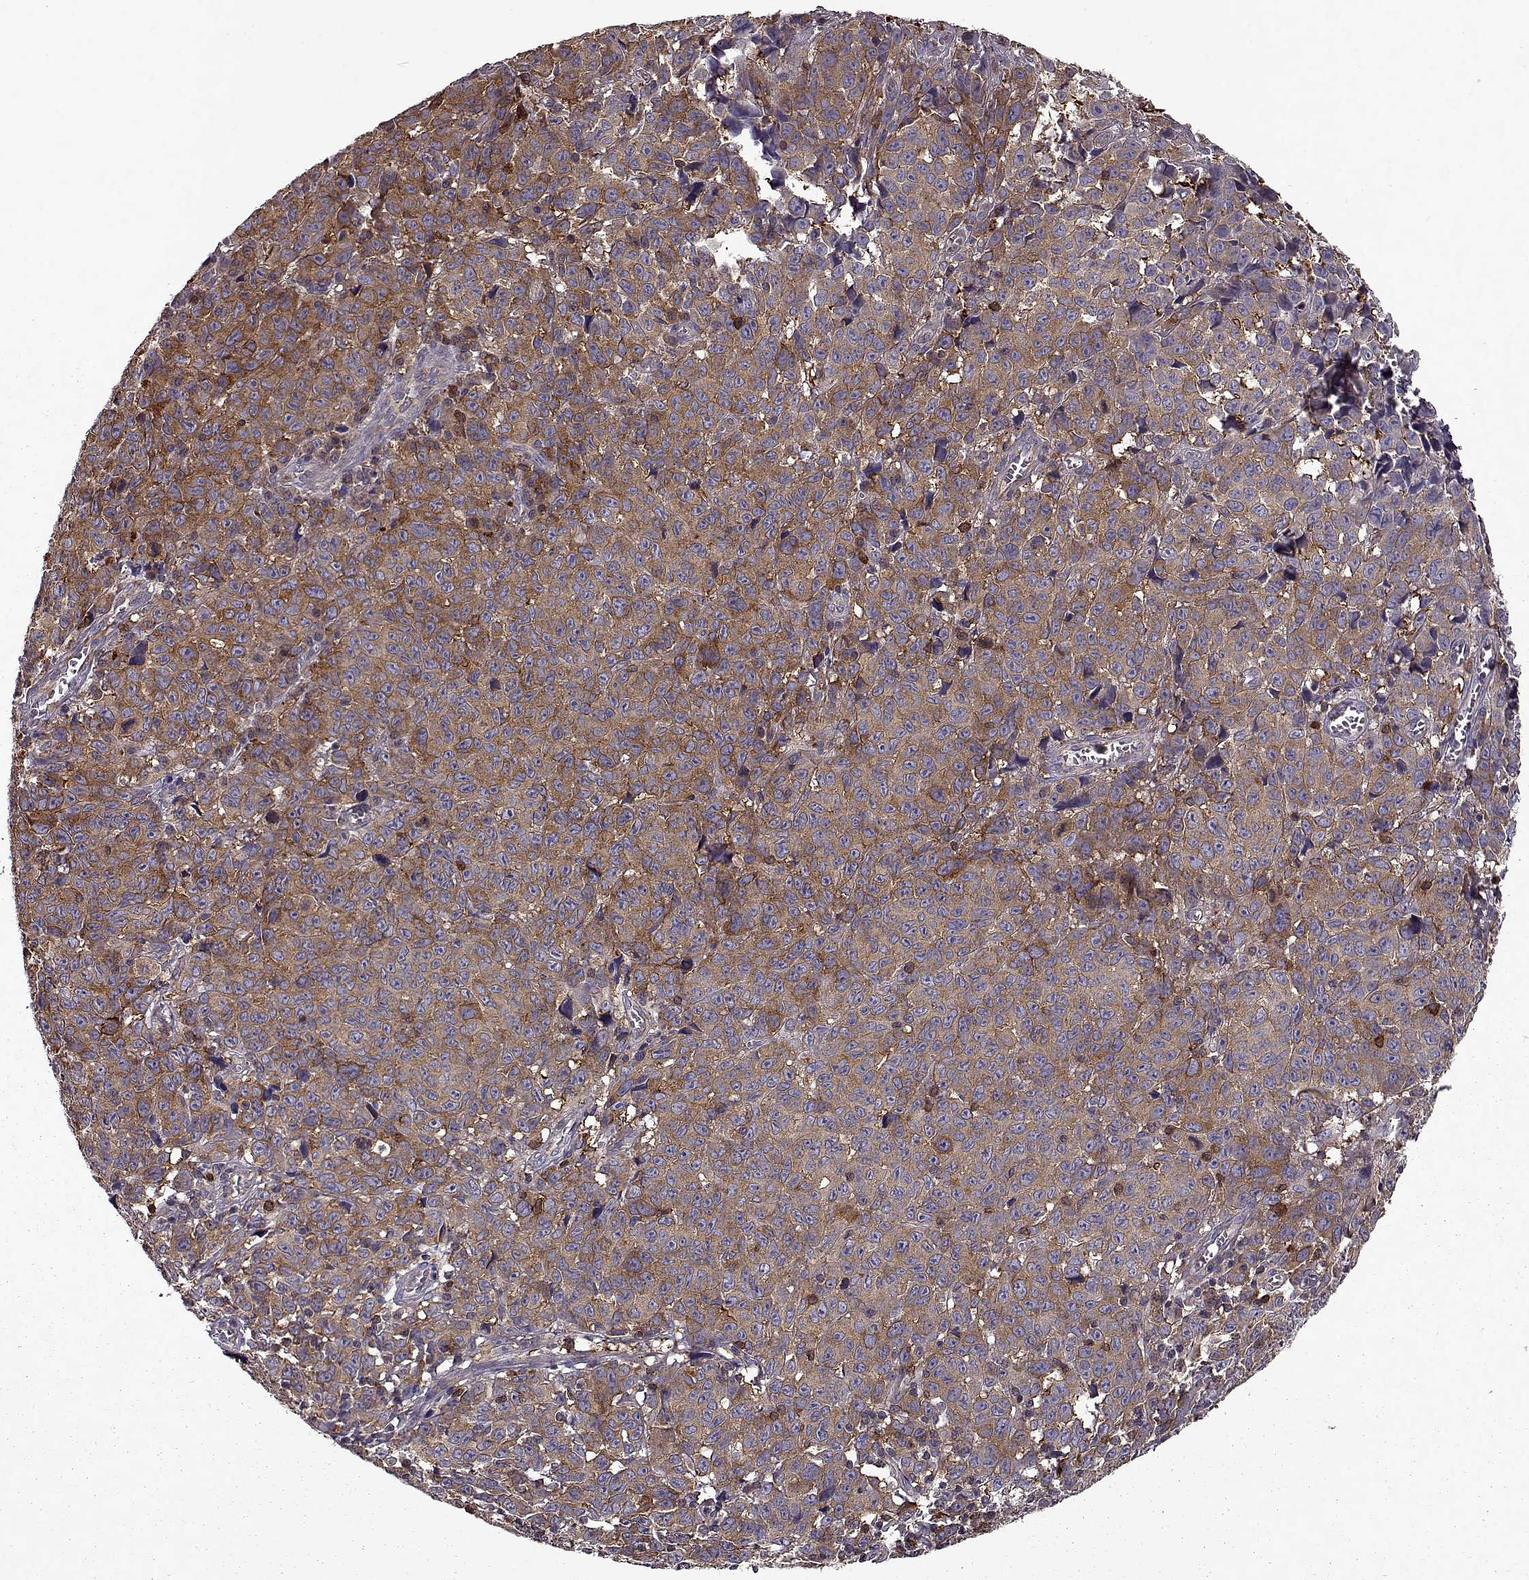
{"staining": {"intensity": "strong", "quantity": ">75%", "location": "cytoplasmic/membranous,nuclear"}, "tissue": "melanoma", "cell_type": "Tumor cells", "image_type": "cancer", "snomed": [{"axis": "morphology", "description": "Malignant melanoma, NOS"}, {"axis": "topography", "description": "Vulva, labia, clitoris and Bartholin´s gland, NO"}], "caption": "Immunohistochemical staining of malignant melanoma demonstrates high levels of strong cytoplasmic/membranous and nuclear positivity in about >75% of tumor cells. (Stains: DAB (3,3'-diaminobenzidine) in brown, nuclei in blue, Microscopy: brightfield microscopy at high magnification).", "gene": "RANBP1", "patient": {"sex": "female", "age": 75}}